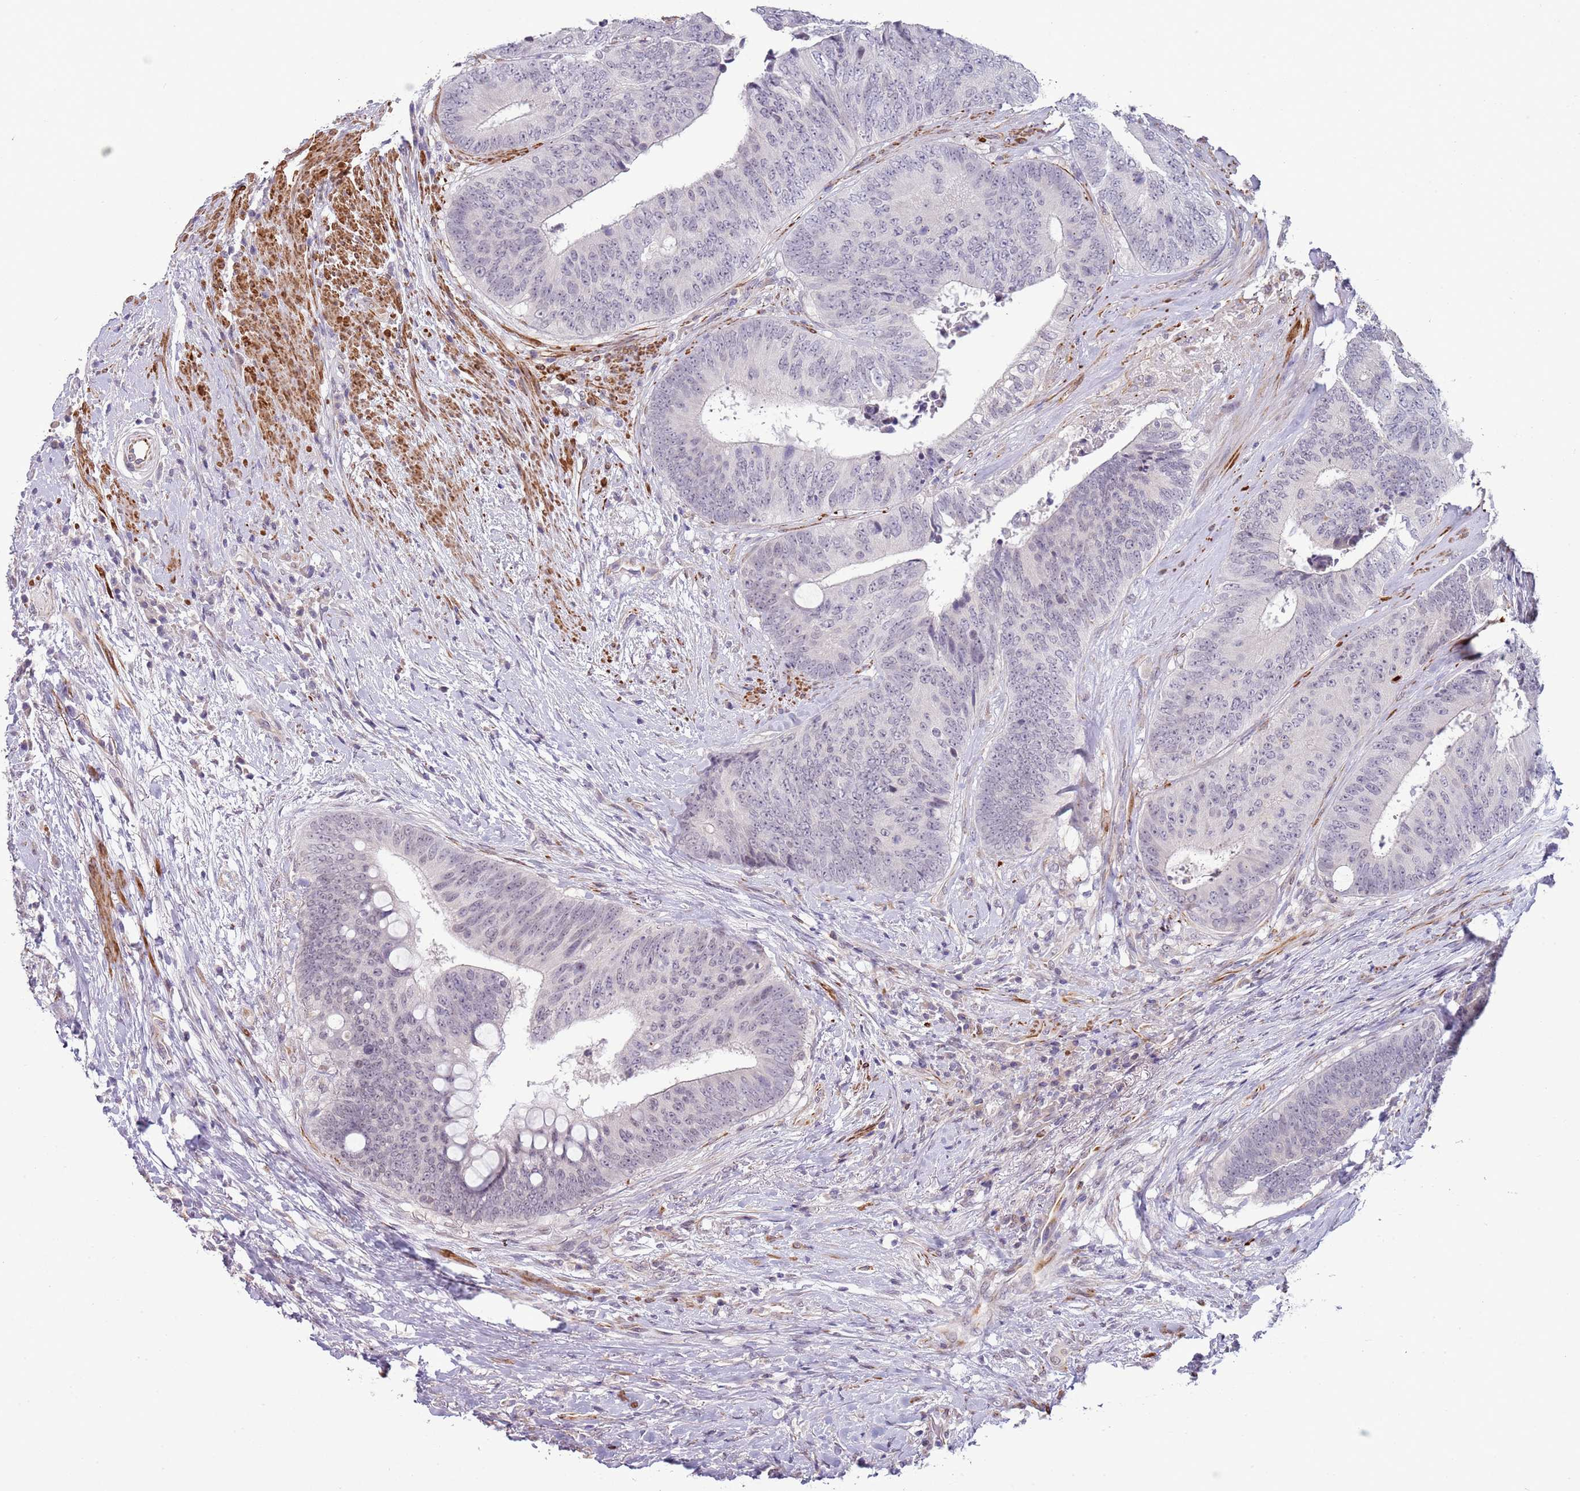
{"staining": {"intensity": "negative", "quantity": "none", "location": "none"}, "tissue": "colorectal cancer", "cell_type": "Tumor cells", "image_type": "cancer", "snomed": [{"axis": "morphology", "description": "Adenocarcinoma, NOS"}, {"axis": "topography", "description": "Rectum"}], "caption": "The histopathology image displays no staining of tumor cells in colorectal cancer. The staining is performed using DAB brown chromogen with nuclei counter-stained in using hematoxylin.", "gene": "NBPF3", "patient": {"sex": "male", "age": 72}}